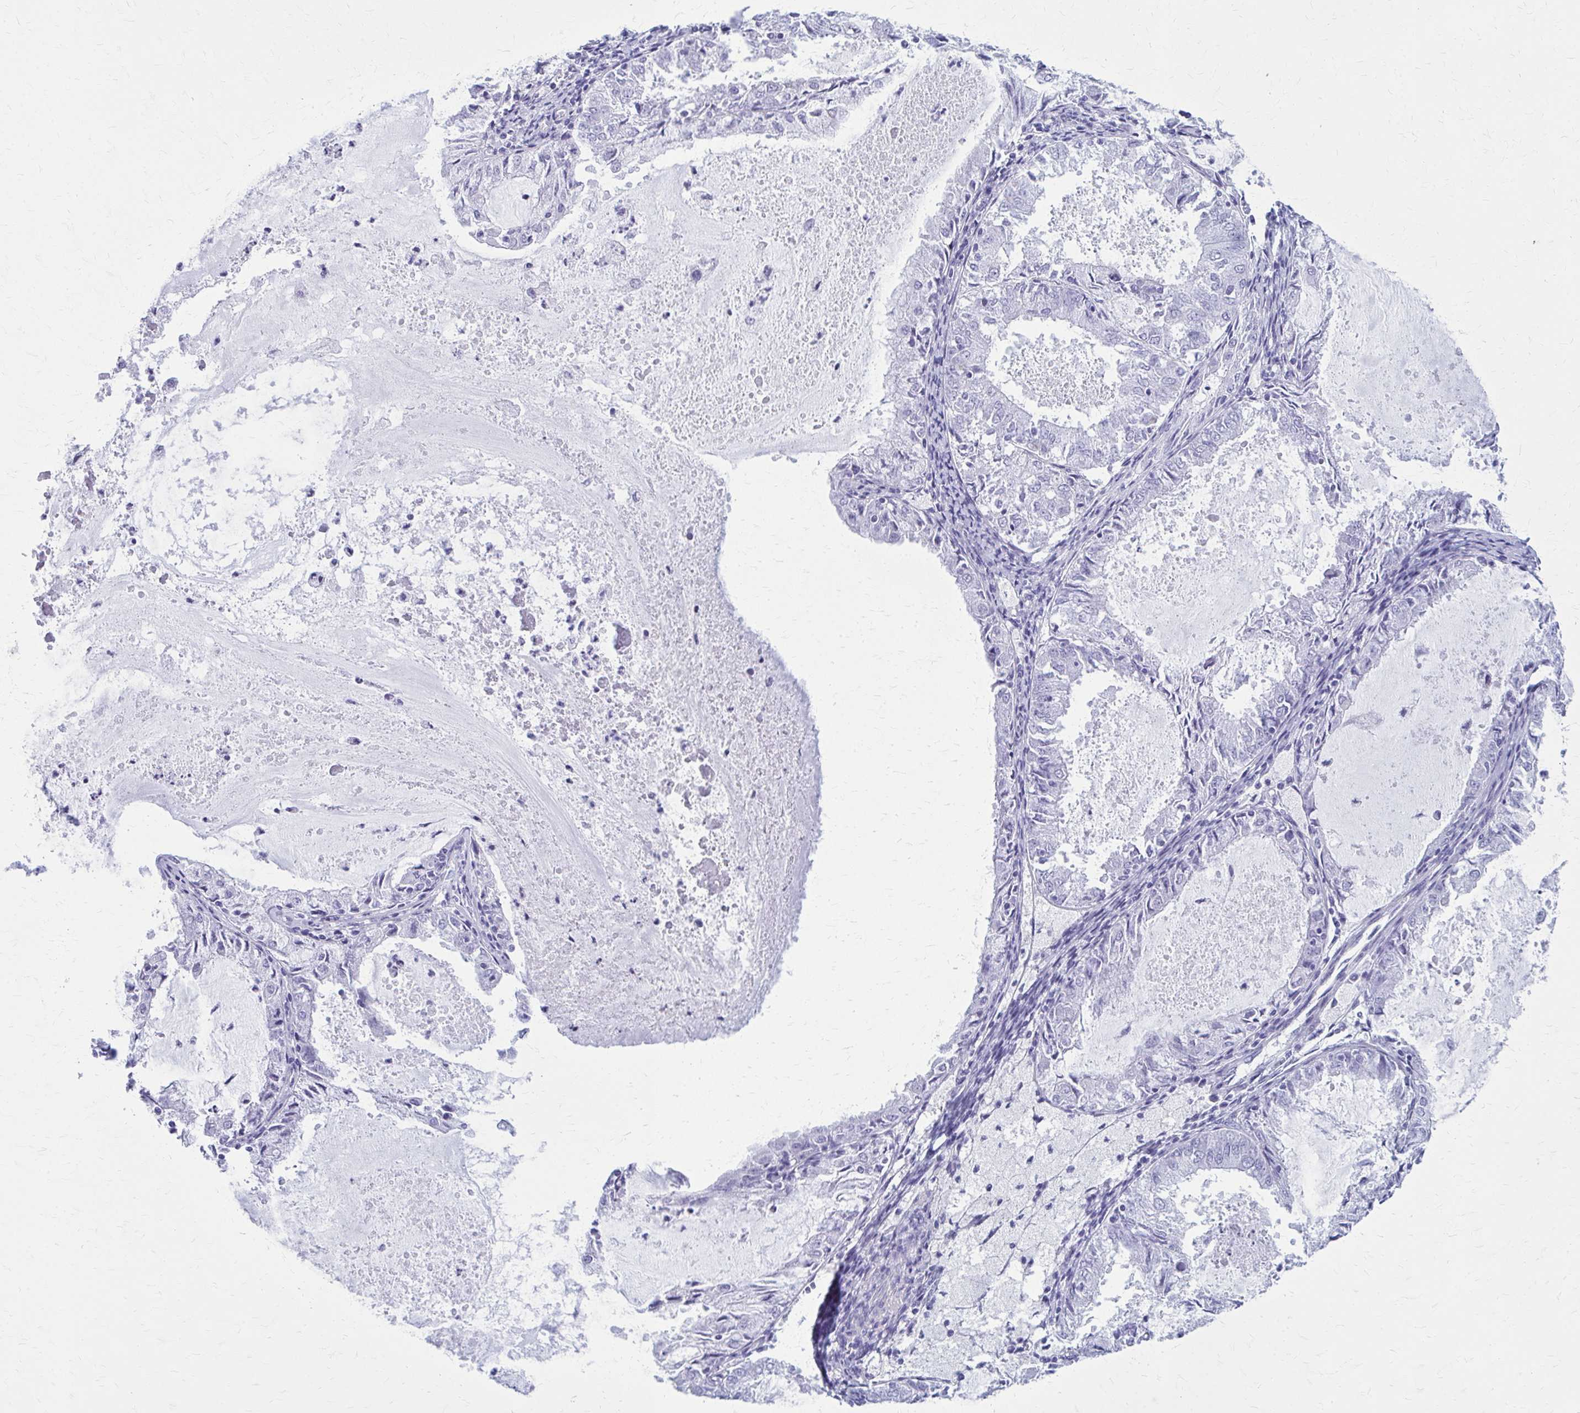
{"staining": {"intensity": "negative", "quantity": "none", "location": "none"}, "tissue": "endometrial cancer", "cell_type": "Tumor cells", "image_type": "cancer", "snomed": [{"axis": "morphology", "description": "Adenocarcinoma, NOS"}, {"axis": "topography", "description": "Endometrium"}], "caption": "The histopathology image reveals no significant positivity in tumor cells of endometrial cancer.", "gene": "GFAP", "patient": {"sex": "female", "age": 57}}